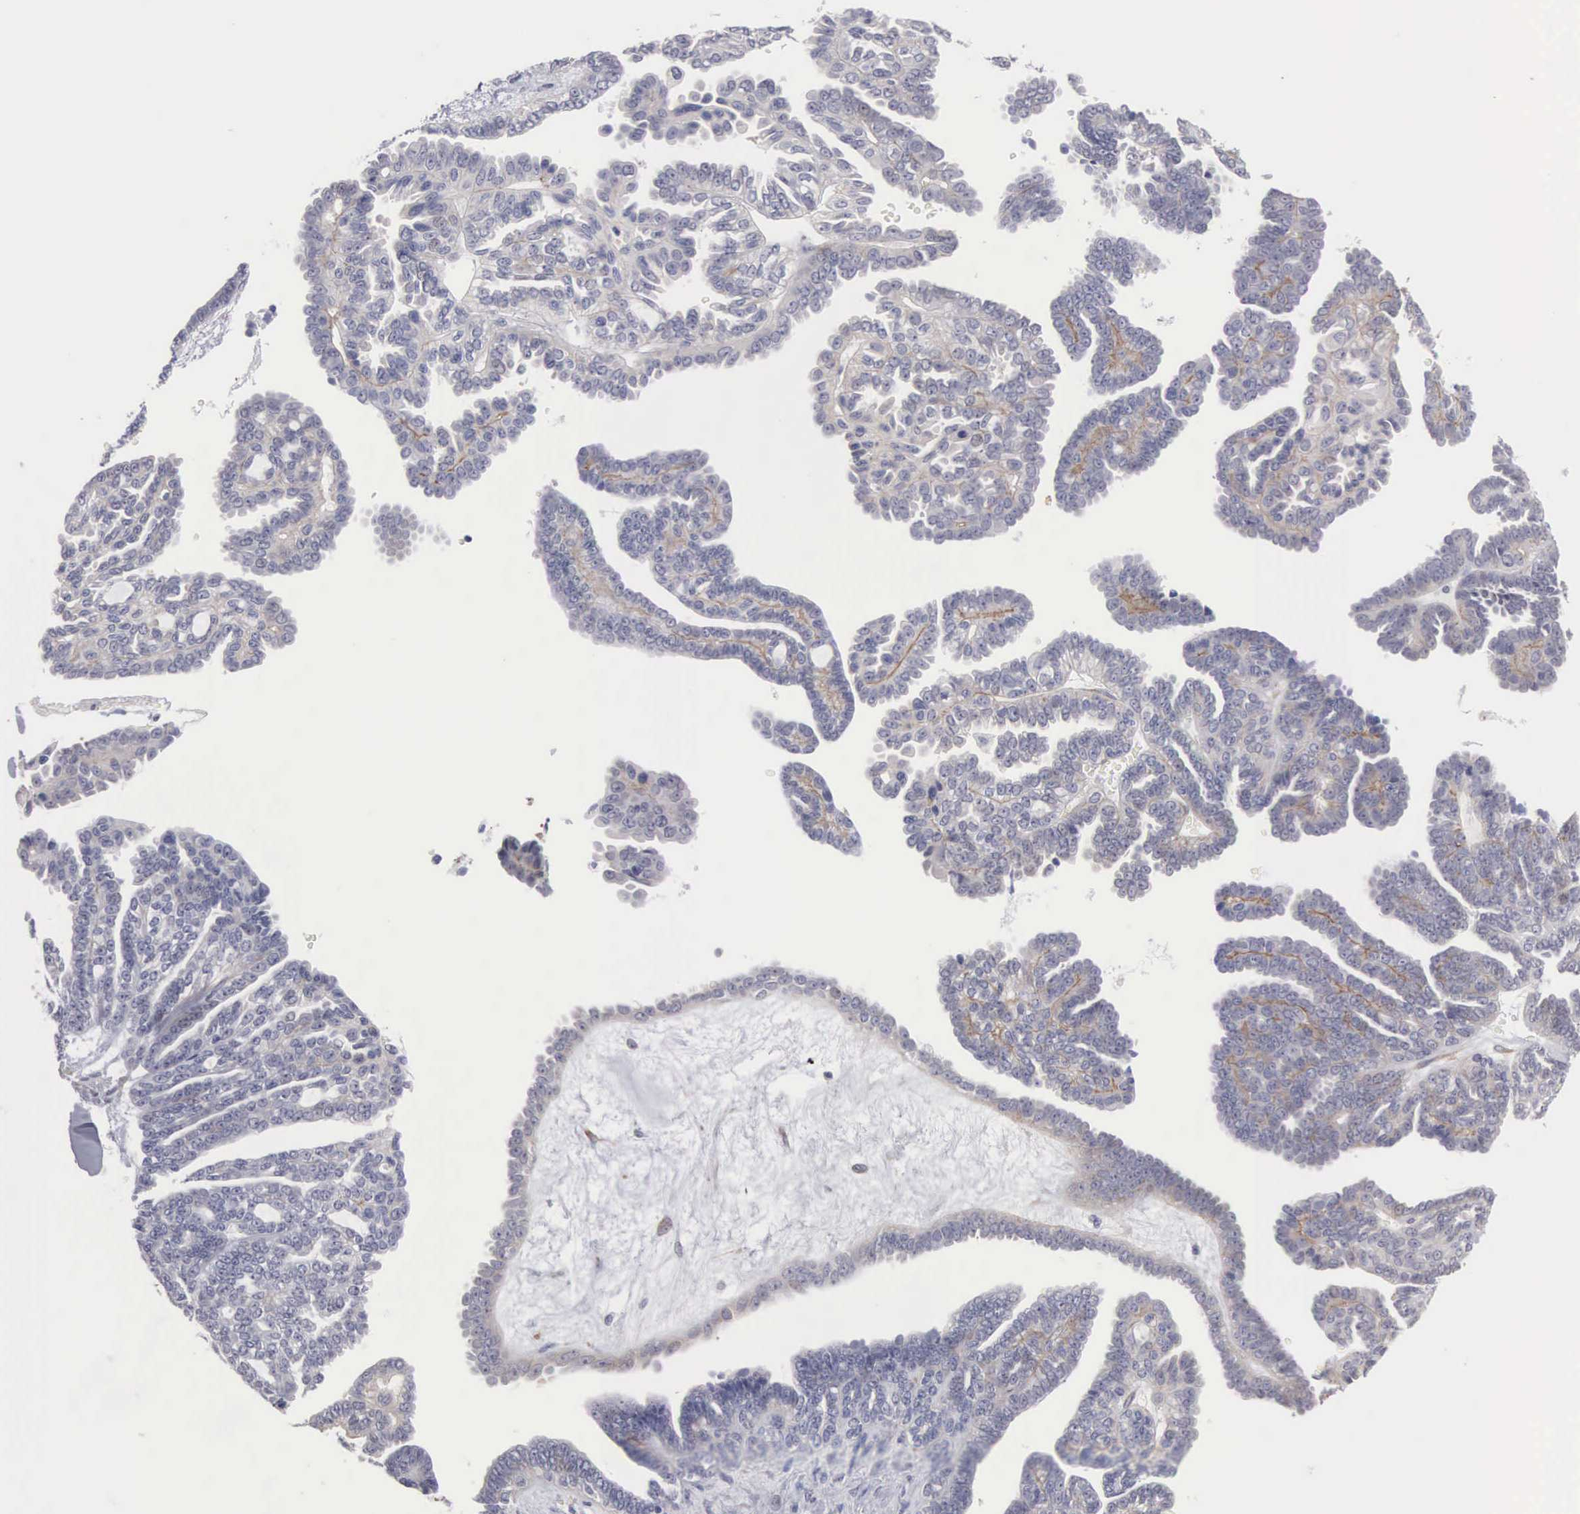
{"staining": {"intensity": "negative", "quantity": "none", "location": "none"}, "tissue": "ovarian cancer", "cell_type": "Tumor cells", "image_type": "cancer", "snomed": [{"axis": "morphology", "description": "Cystadenocarcinoma, serous, NOS"}, {"axis": "topography", "description": "Ovary"}], "caption": "A micrograph of human ovarian cancer is negative for staining in tumor cells.", "gene": "ELFN2", "patient": {"sex": "female", "age": 71}}